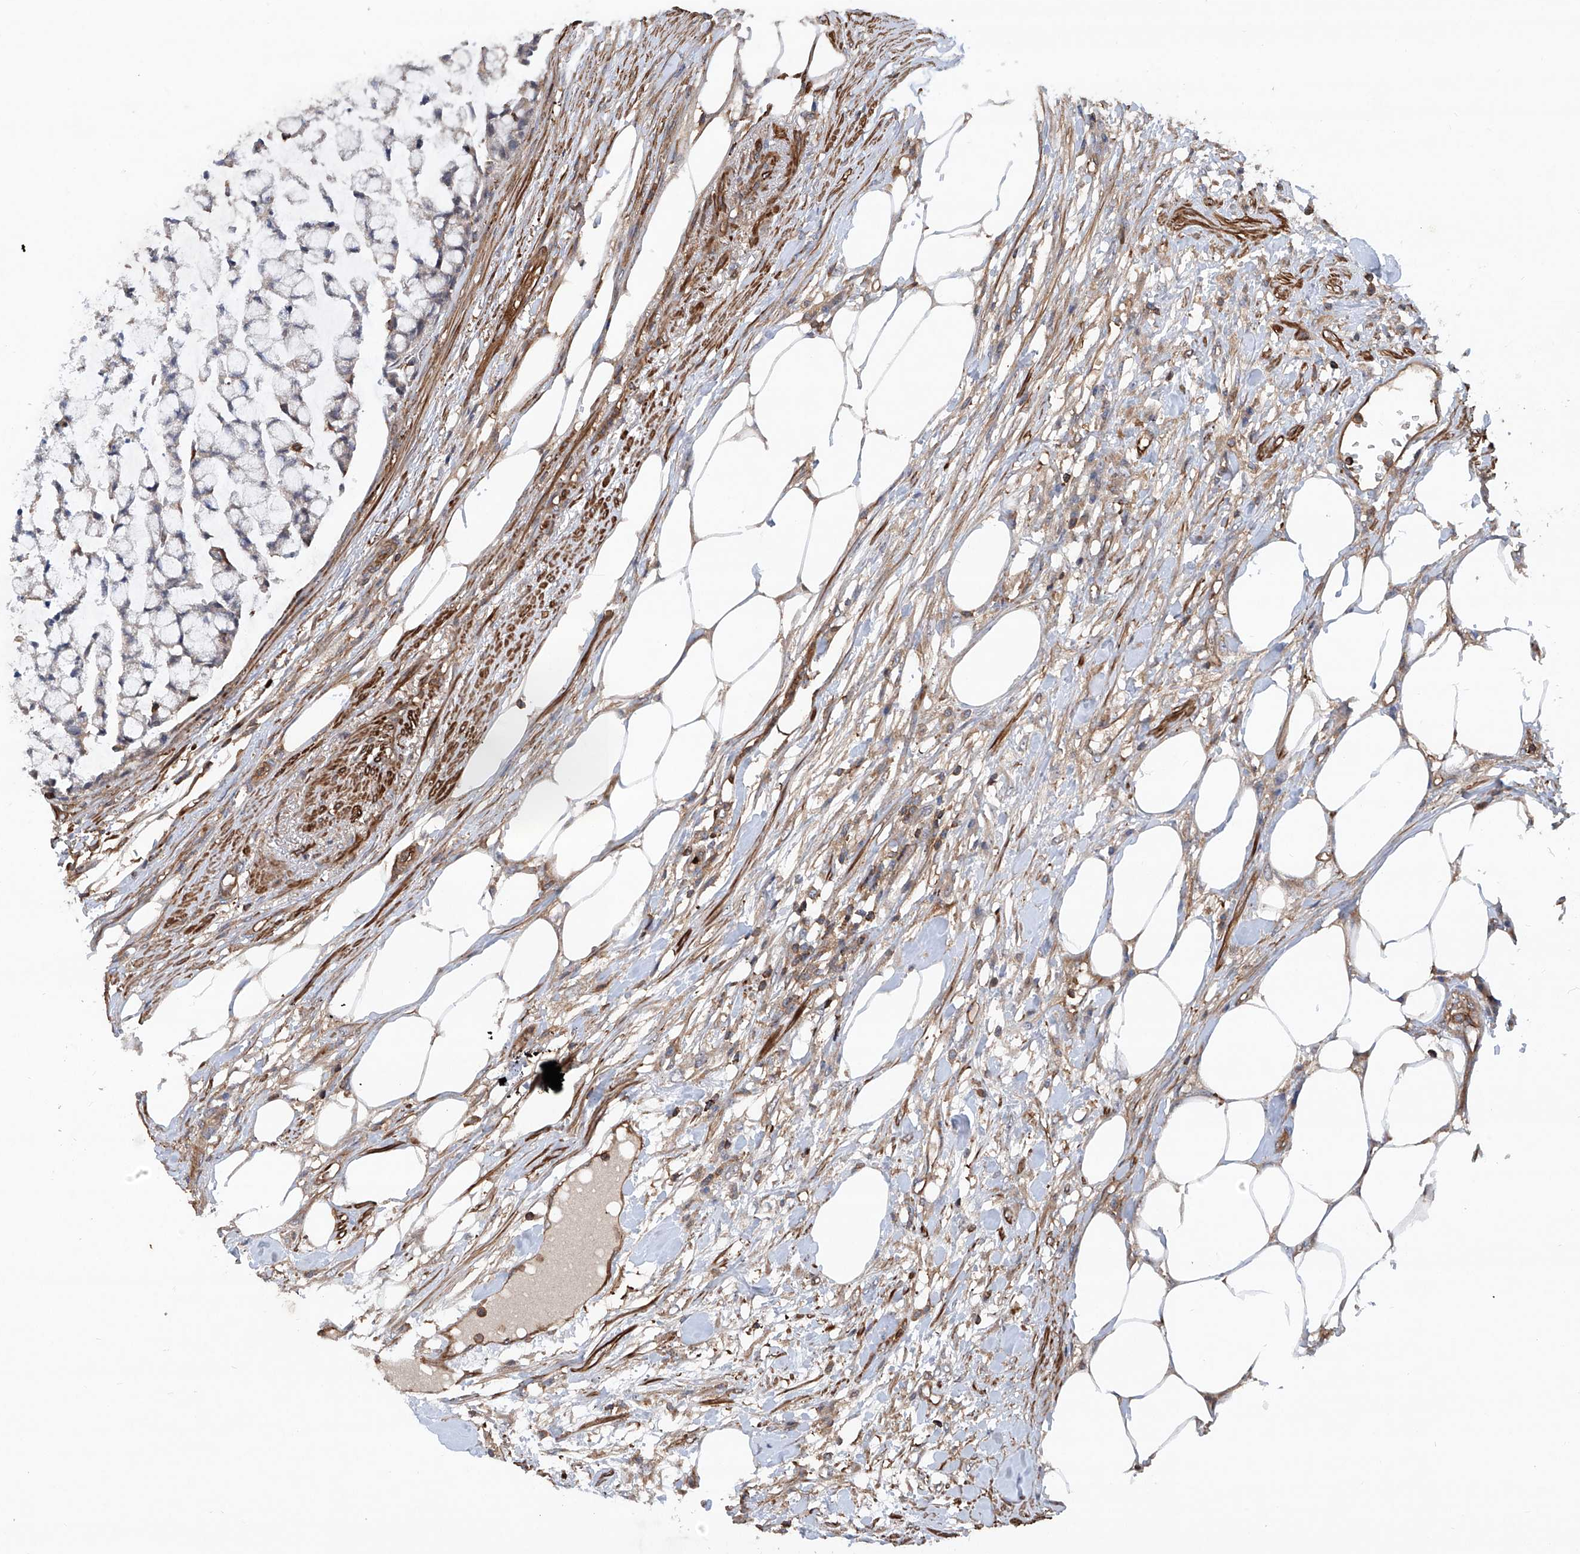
{"staining": {"intensity": "negative", "quantity": "none", "location": "none"}, "tissue": "colorectal cancer", "cell_type": "Tumor cells", "image_type": "cancer", "snomed": [{"axis": "morphology", "description": "Adenocarcinoma, NOS"}, {"axis": "topography", "description": "Colon"}], "caption": "Human colorectal cancer (adenocarcinoma) stained for a protein using immunohistochemistry shows no expression in tumor cells.", "gene": "NT5C3A", "patient": {"sex": "female", "age": 84}}